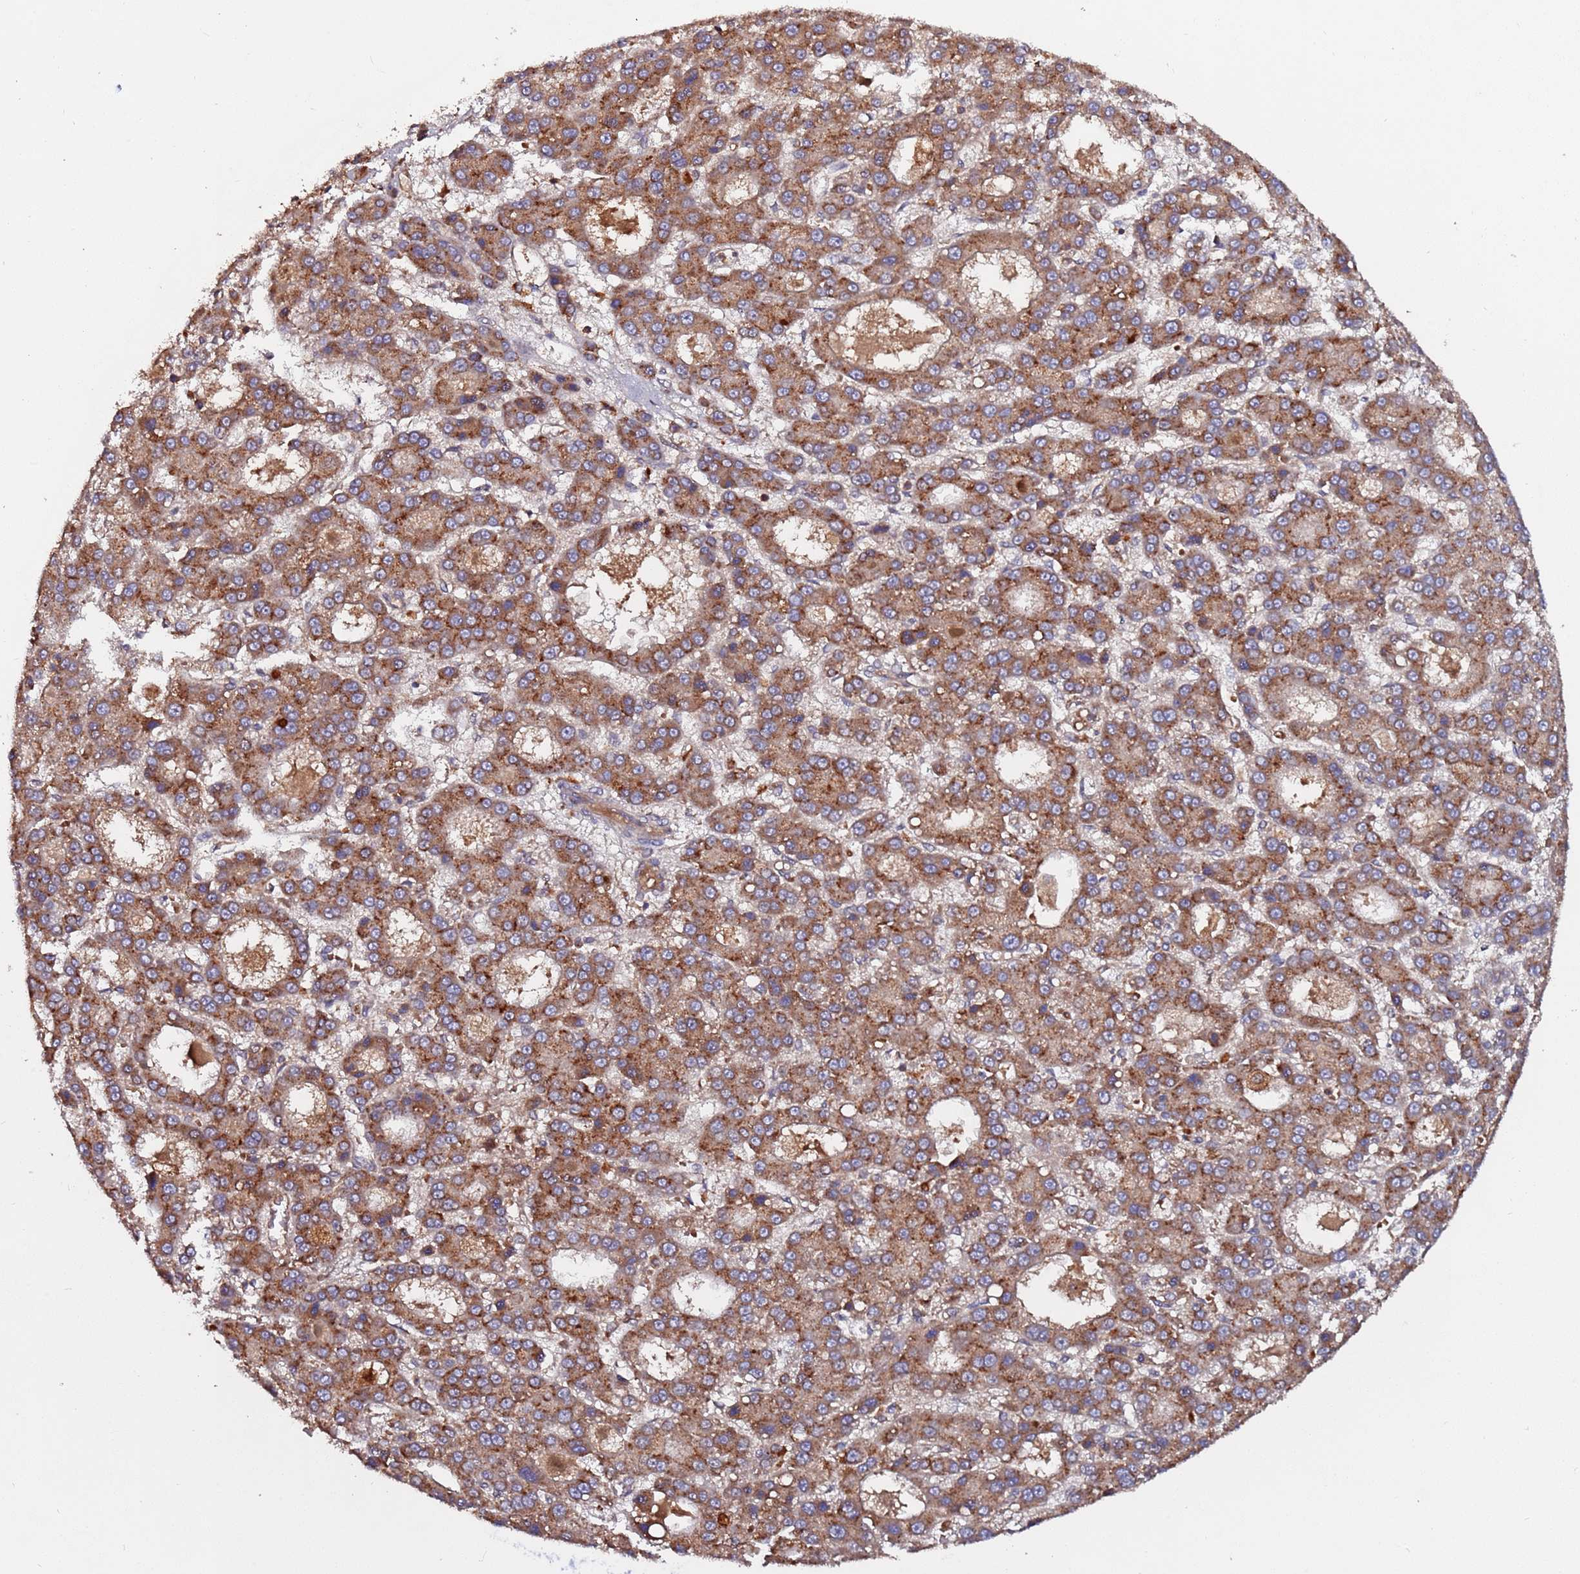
{"staining": {"intensity": "moderate", "quantity": ">75%", "location": "cytoplasmic/membranous"}, "tissue": "liver cancer", "cell_type": "Tumor cells", "image_type": "cancer", "snomed": [{"axis": "morphology", "description": "Carcinoma, Hepatocellular, NOS"}, {"axis": "topography", "description": "Liver"}], "caption": "Protein expression analysis of human liver cancer reveals moderate cytoplasmic/membranous staining in about >75% of tumor cells.", "gene": "RPS15A", "patient": {"sex": "male", "age": 70}}